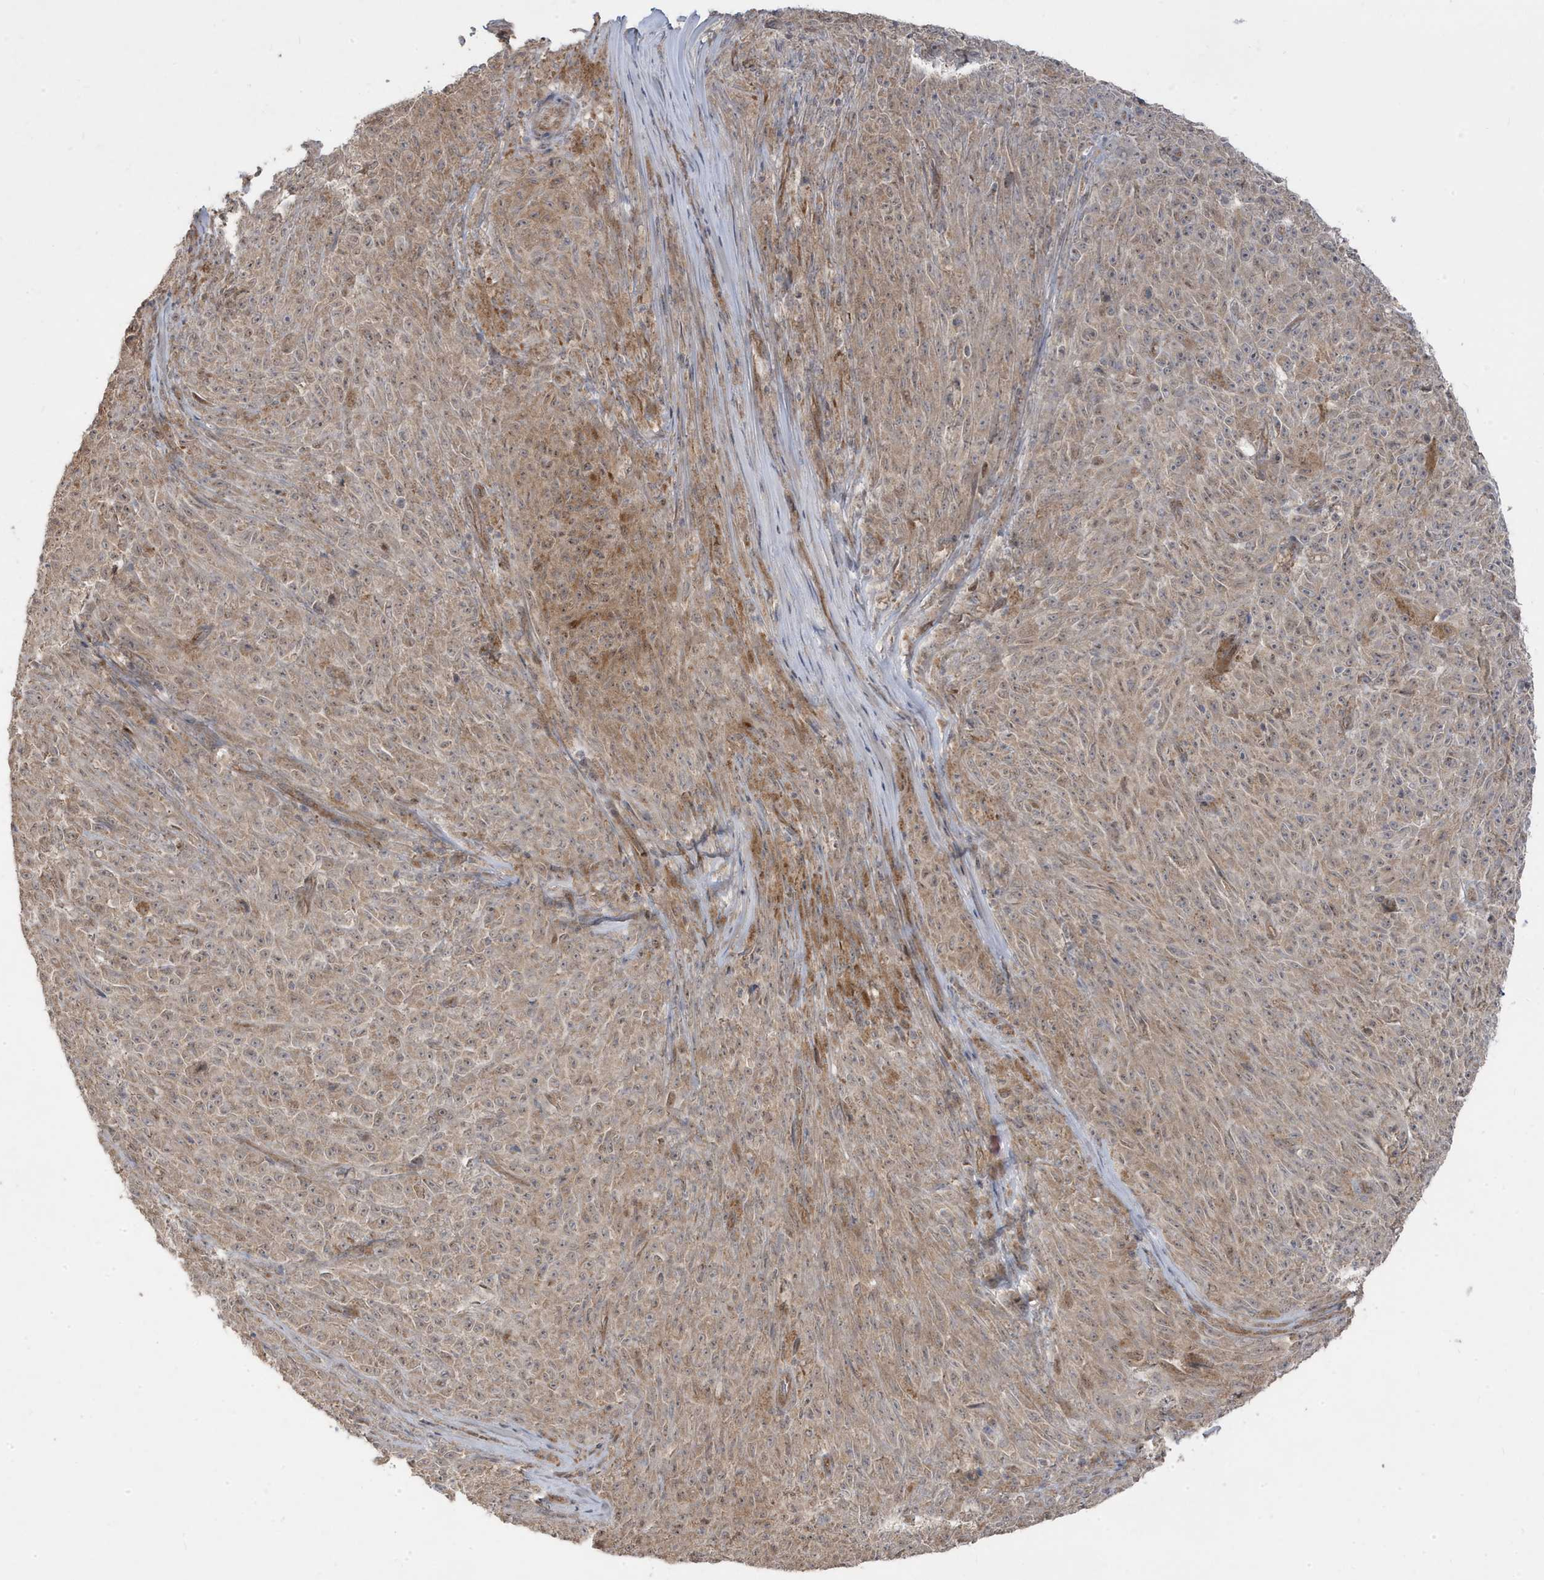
{"staining": {"intensity": "weak", "quantity": ">75%", "location": "cytoplasmic/membranous"}, "tissue": "melanoma", "cell_type": "Tumor cells", "image_type": "cancer", "snomed": [{"axis": "morphology", "description": "Malignant melanoma, NOS"}, {"axis": "topography", "description": "Skin"}], "caption": "The micrograph displays a brown stain indicating the presence of a protein in the cytoplasmic/membranous of tumor cells in malignant melanoma.", "gene": "DNAJC12", "patient": {"sex": "female", "age": 82}}